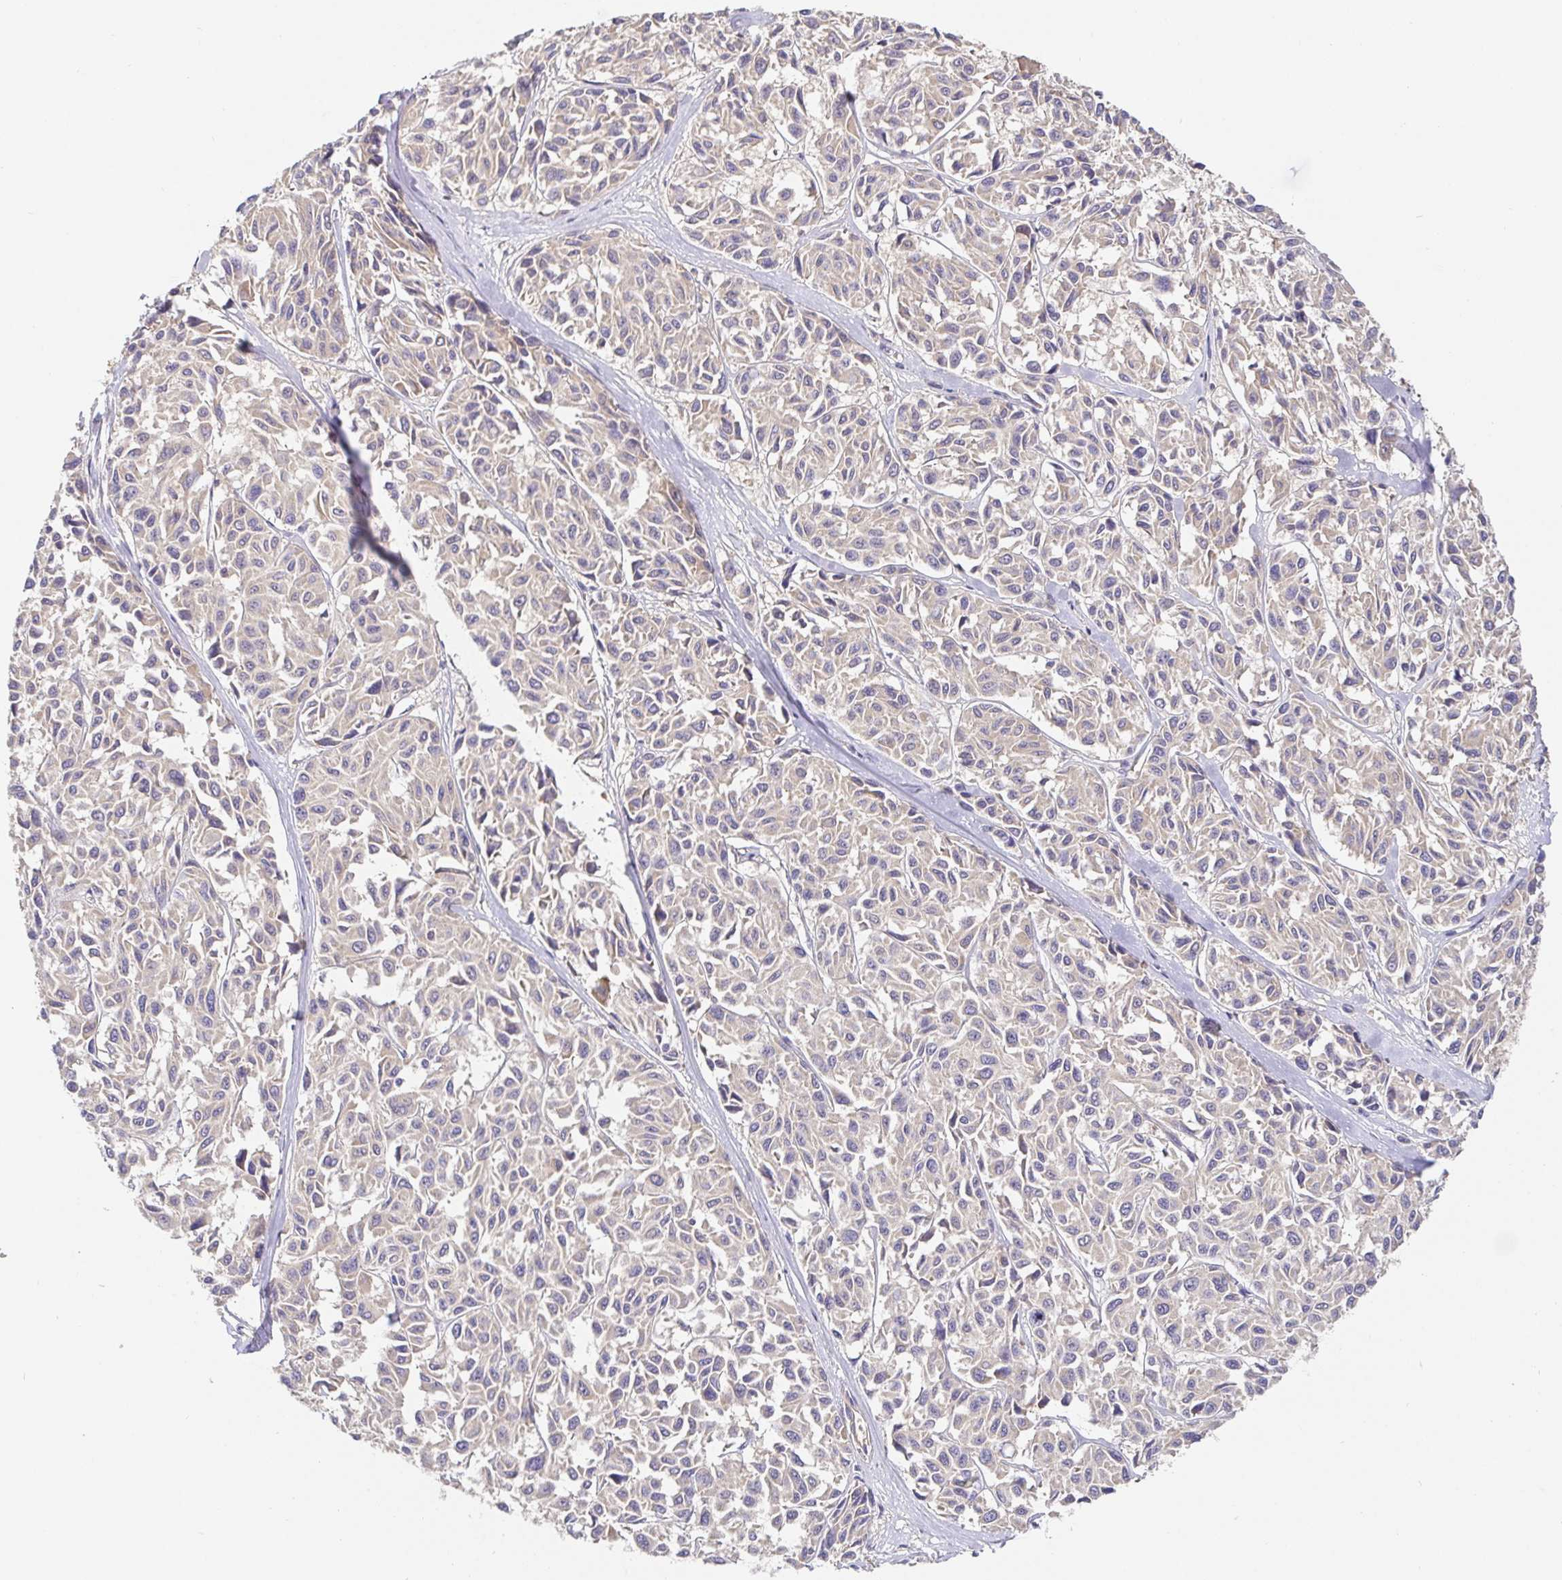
{"staining": {"intensity": "negative", "quantity": "none", "location": "none"}, "tissue": "melanoma", "cell_type": "Tumor cells", "image_type": "cancer", "snomed": [{"axis": "morphology", "description": "Malignant melanoma, NOS"}, {"axis": "topography", "description": "Skin"}], "caption": "An IHC photomicrograph of melanoma is shown. There is no staining in tumor cells of melanoma.", "gene": "HAGH", "patient": {"sex": "female", "age": 66}}